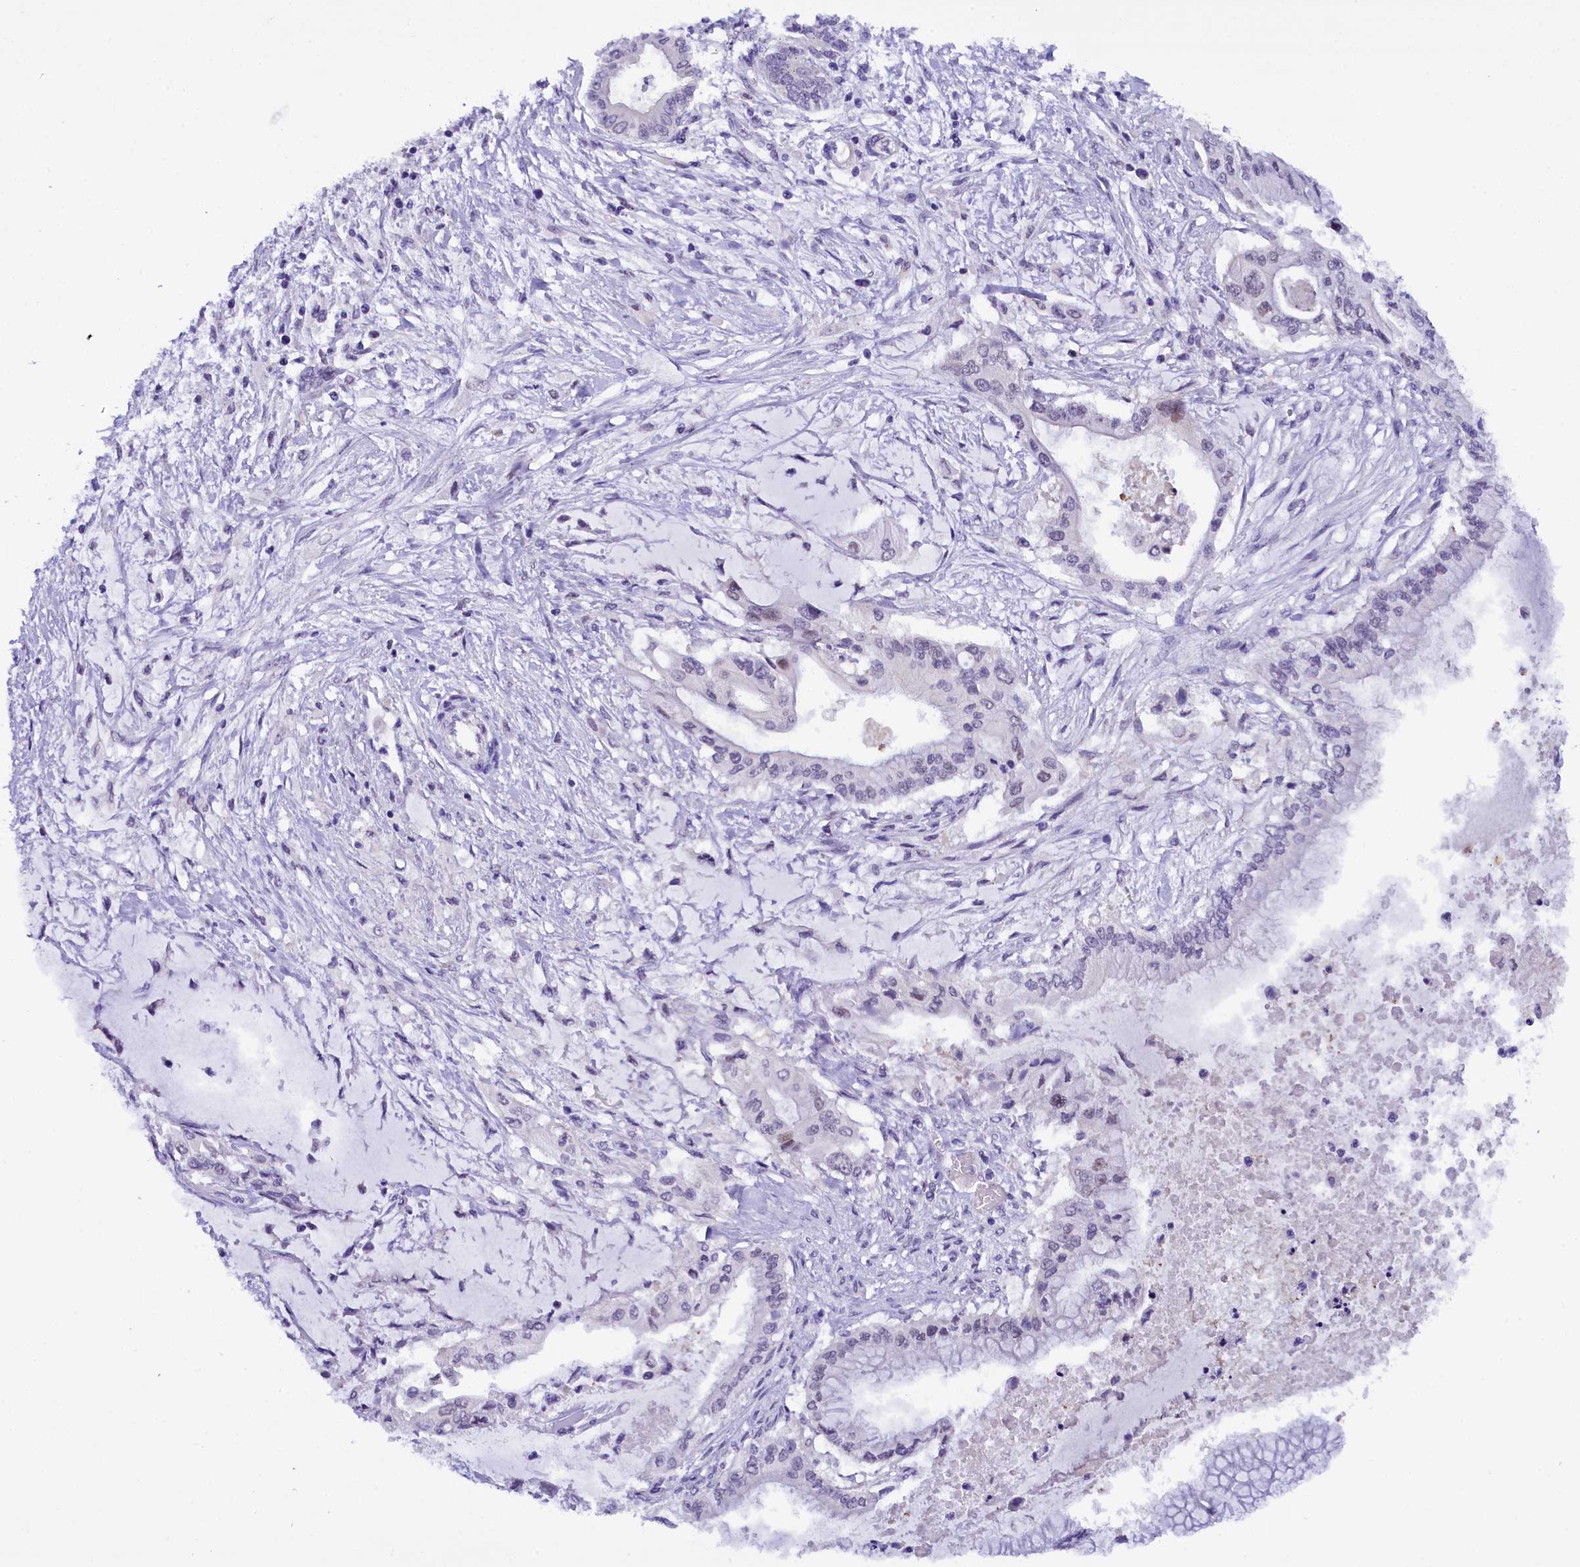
{"staining": {"intensity": "negative", "quantity": "none", "location": "none"}, "tissue": "pancreatic cancer", "cell_type": "Tumor cells", "image_type": "cancer", "snomed": [{"axis": "morphology", "description": "Adenocarcinoma, NOS"}, {"axis": "topography", "description": "Pancreas"}], "caption": "This is an IHC histopathology image of human pancreatic cancer. There is no expression in tumor cells.", "gene": "IQCN", "patient": {"sex": "male", "age": 46}}